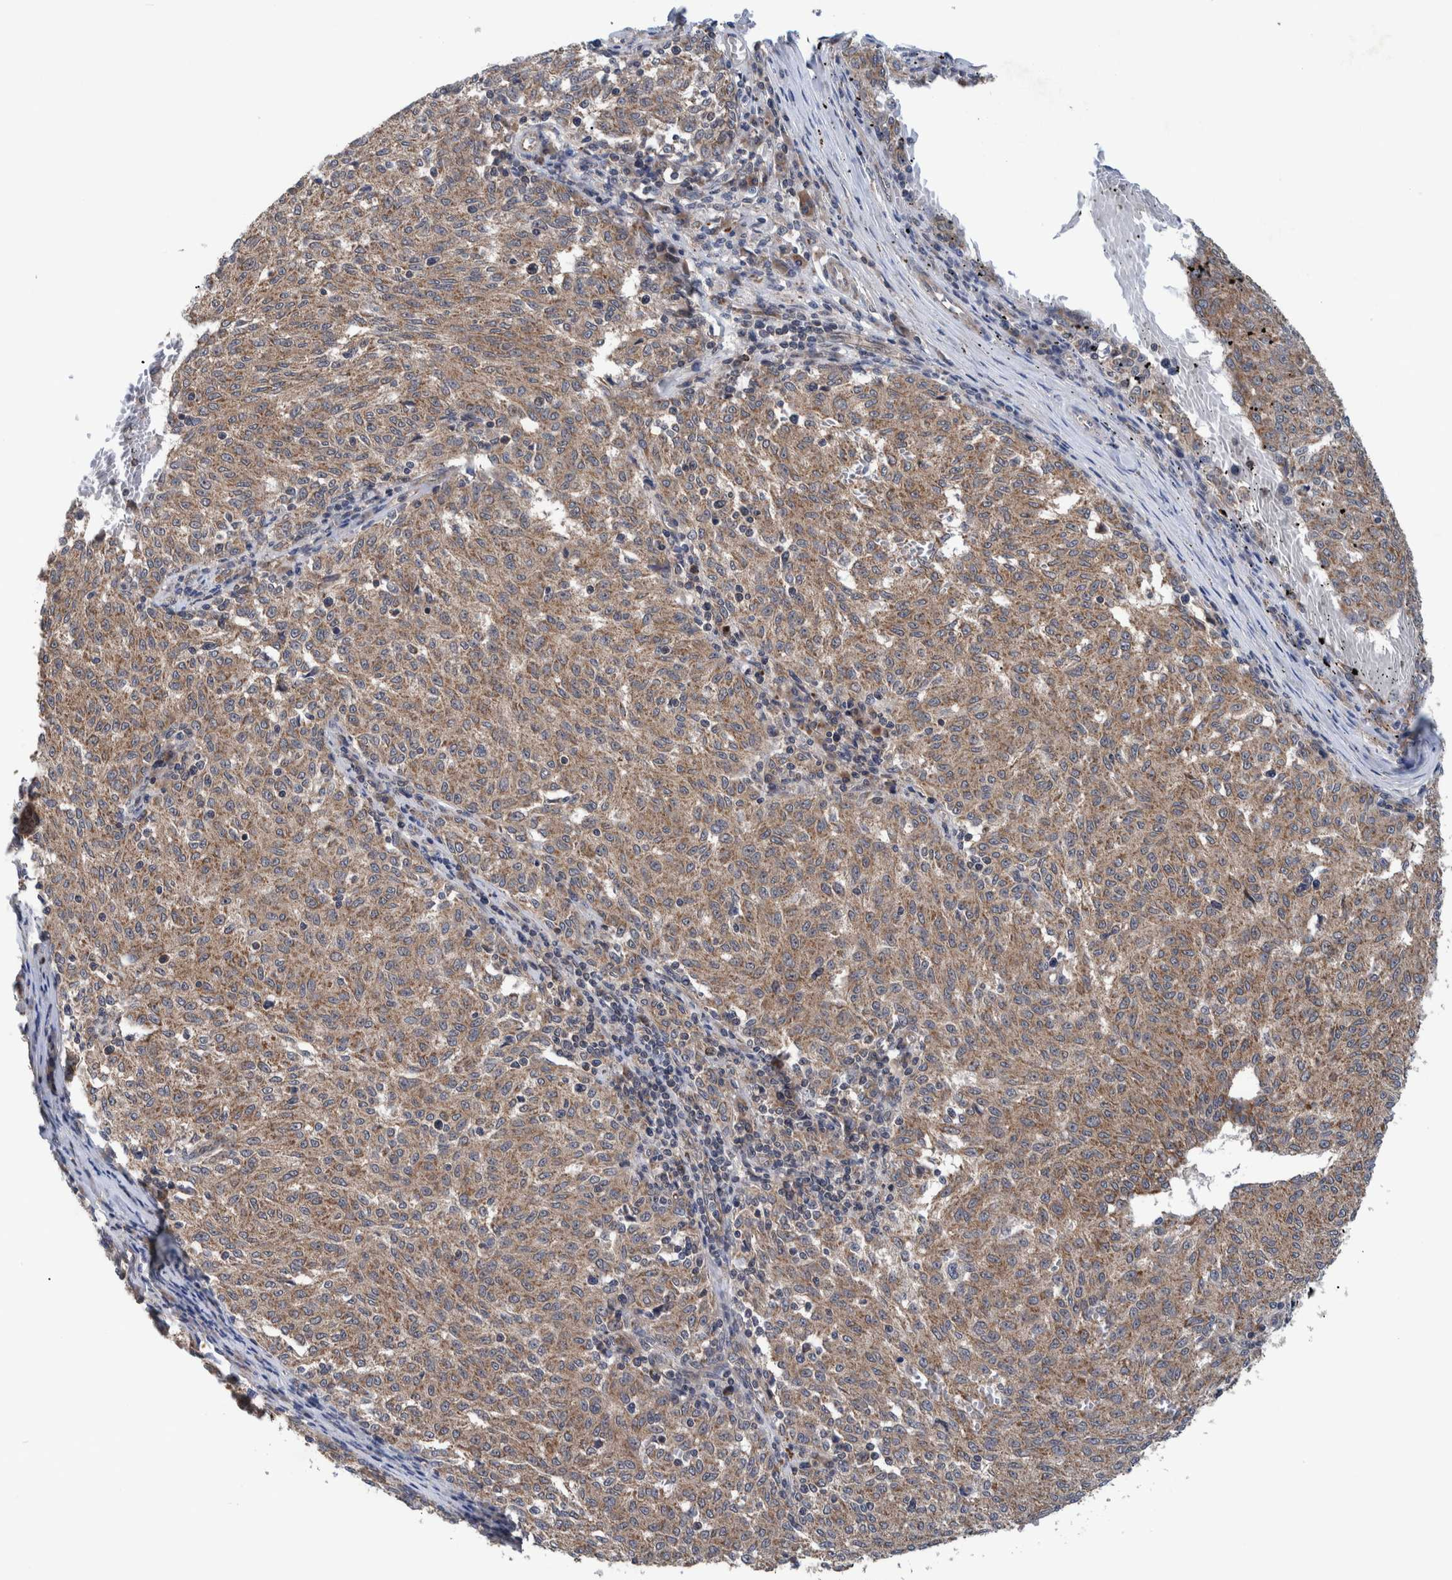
{"staining": {"intensity": "moderate", "quantity": ">75%", "location": "cytoplasmic/membranous"}, "tissue": "melanoma", "cell_type": "Tumor cells", "image_type": "cancer", "snomed": [{"axis": "morphology", "description": "Malignant melanoma, NOS"}, {"axis": "topography", "description": "Skin"}], "caption": "Human malignant melanoma stained for a protein (brown) reveals moderate cytoplasmic/membranous positive expression in about >75% of tumor cells.", "gene": "MRPS7", "patient": {"sex": "female", "age": 72}}